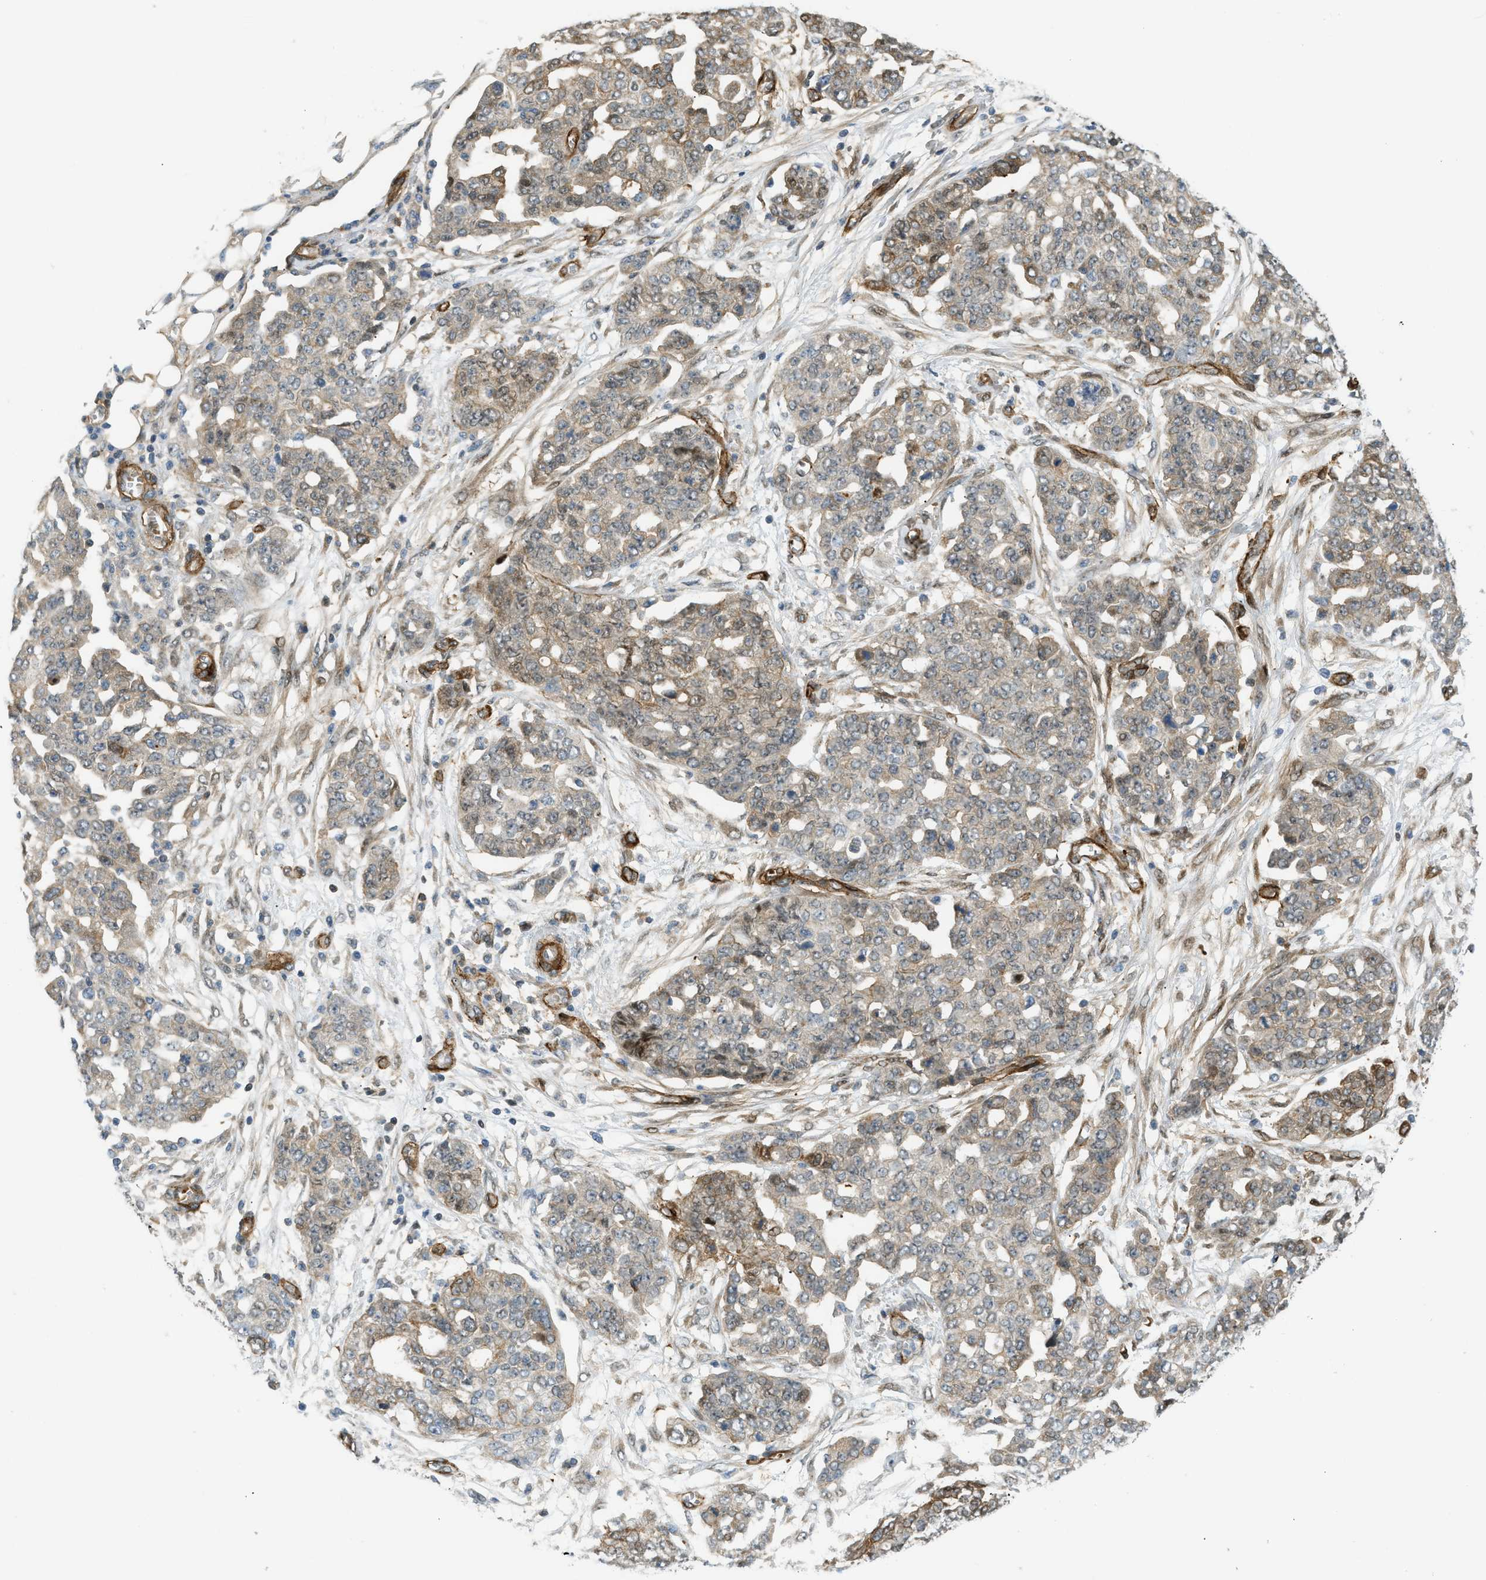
{"staining": {"intensity": "moderate", "quantity": ">75%", "location": "cytoplasmic/membranous"}, "tissue": "ovarian cancer", "cell_type": "Tumor cells", "image_type": "cancer", "snomed": [{"axis": "morphology", "description": "Cystadenocarcinoma, serous, NOS"}, {"axis": "topography", "description": "Soft tissue"}, {"axis": "topography", "description": "Ovary"}], "caption": "Immunohistochemistry (IHC) (DAB (3,3'-diaminobenzidine)) staining of human ovarian cancer exhibits moderate cytoplasmic/membranous protein staining in about >75% of tumor cells.", "gene": "EDNRA", "patient": {"sex": "female", "age": 57}}